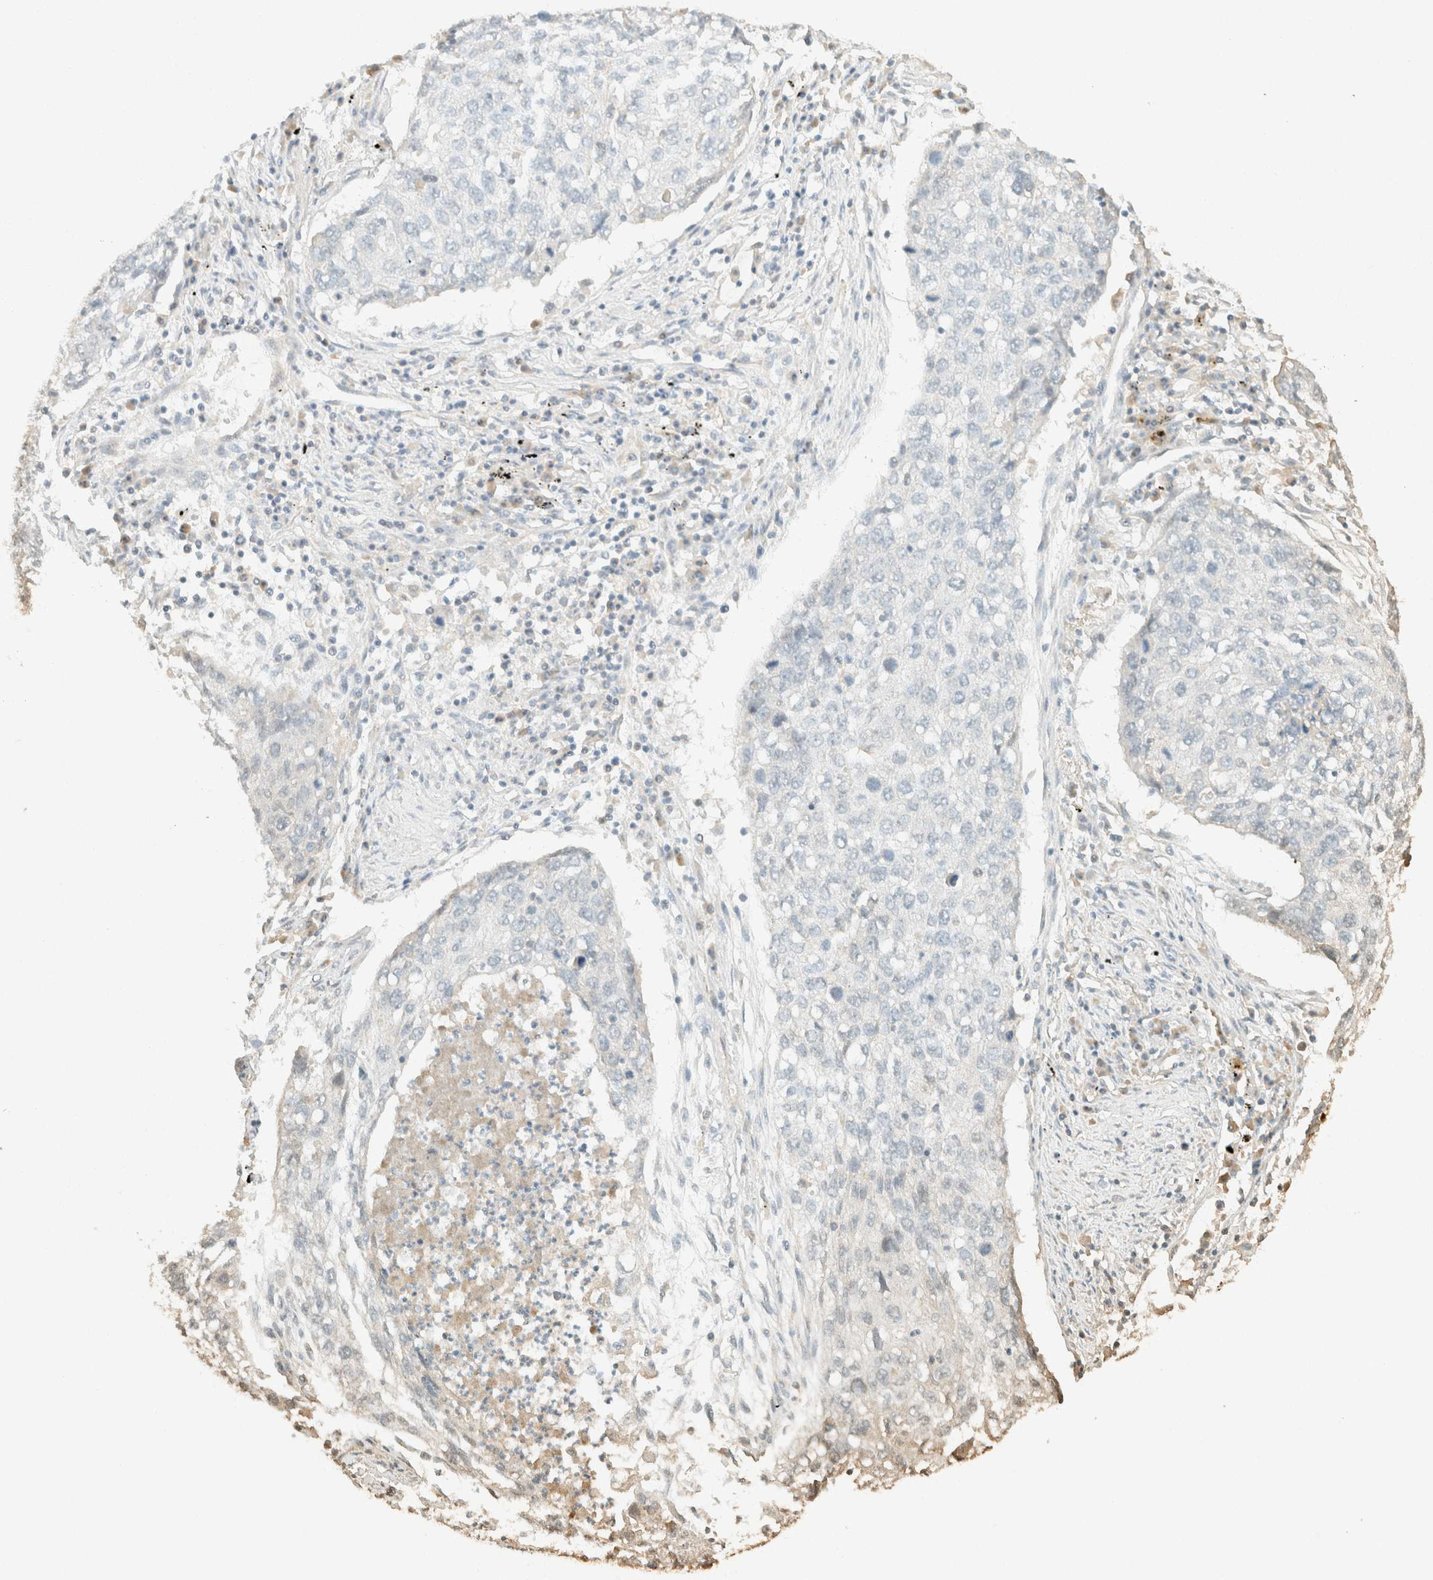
{"staining": {"intensity": "negative", "quantity": "none", "location": "none"}, "tissue": "lung cancer", "cell_type": "Tumor cells", "image_type": "cancer", "snomed": [{"axis": "morphology", "description": "Squamous cell carcinoma, NOS"}, {"axis": "topography", "description": "Lung"}], "caption": "Micrograph shows no protein expression in tumor cells of lung cancer (squamous cell carcinoma) tissue.", "gene": "GPA33", "patient": {"sex": "female", "age": 63}}